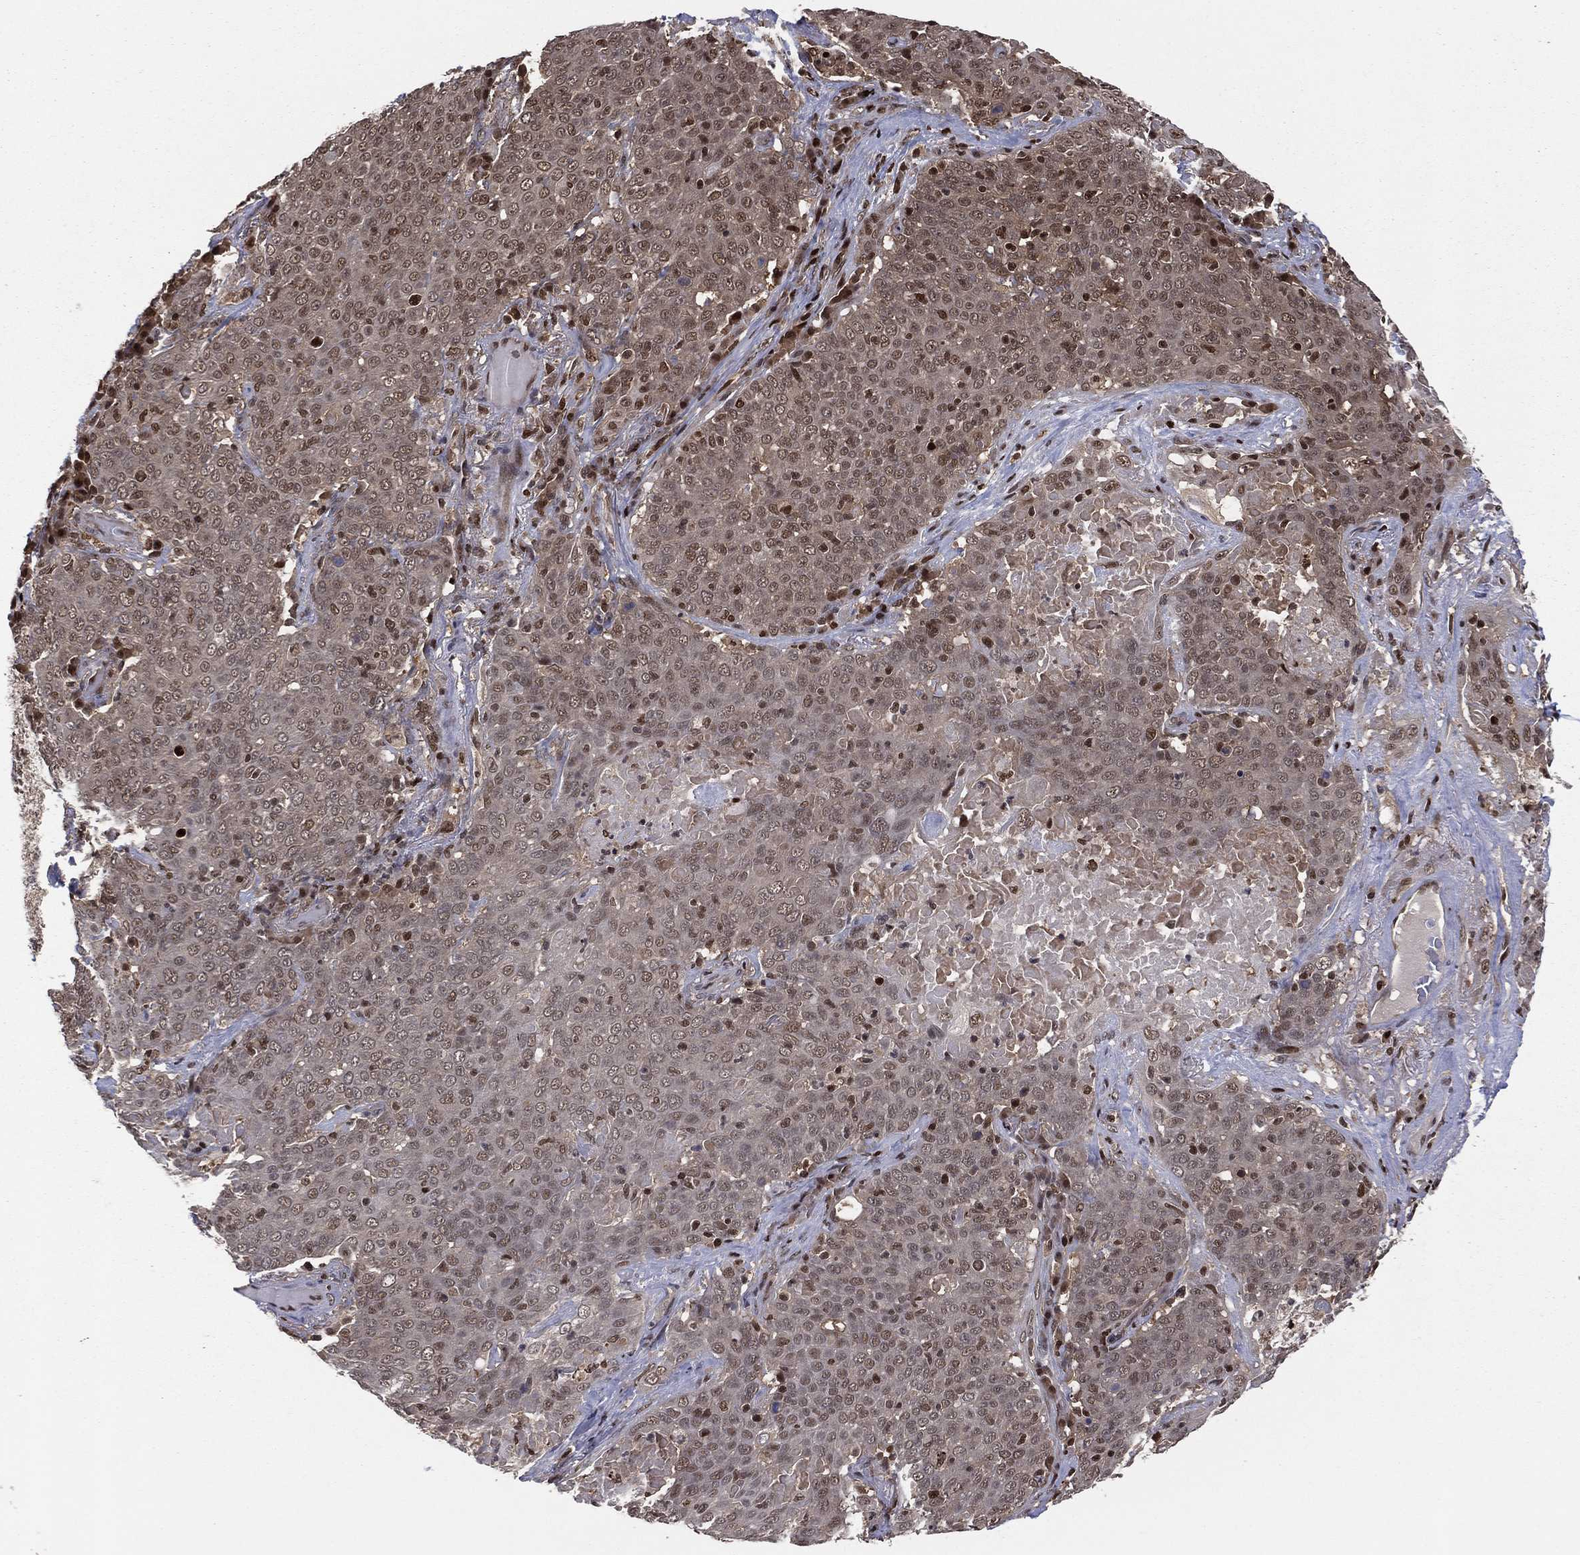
{"staining": {"intensity": "strong", "quantity": "<25%", "location": "nuclear"}, "tissue": "lung cancer", "cell_type": "Tumor cells", "image_type": "cancer", "snomed": [{"axis": "morphology", "description": "Squamous cell carcinoma, NOS"}, {"axis": "topography", "description": "Lung"}], "caption": "An IHC photomicrograph of neoplastic tissue is shown. Protein staining in brown shows strong nuclear positivity in lung cancer within tumor cells.", "gene": "PSMA1", "patient": {"sex": "male", "age": 82}}